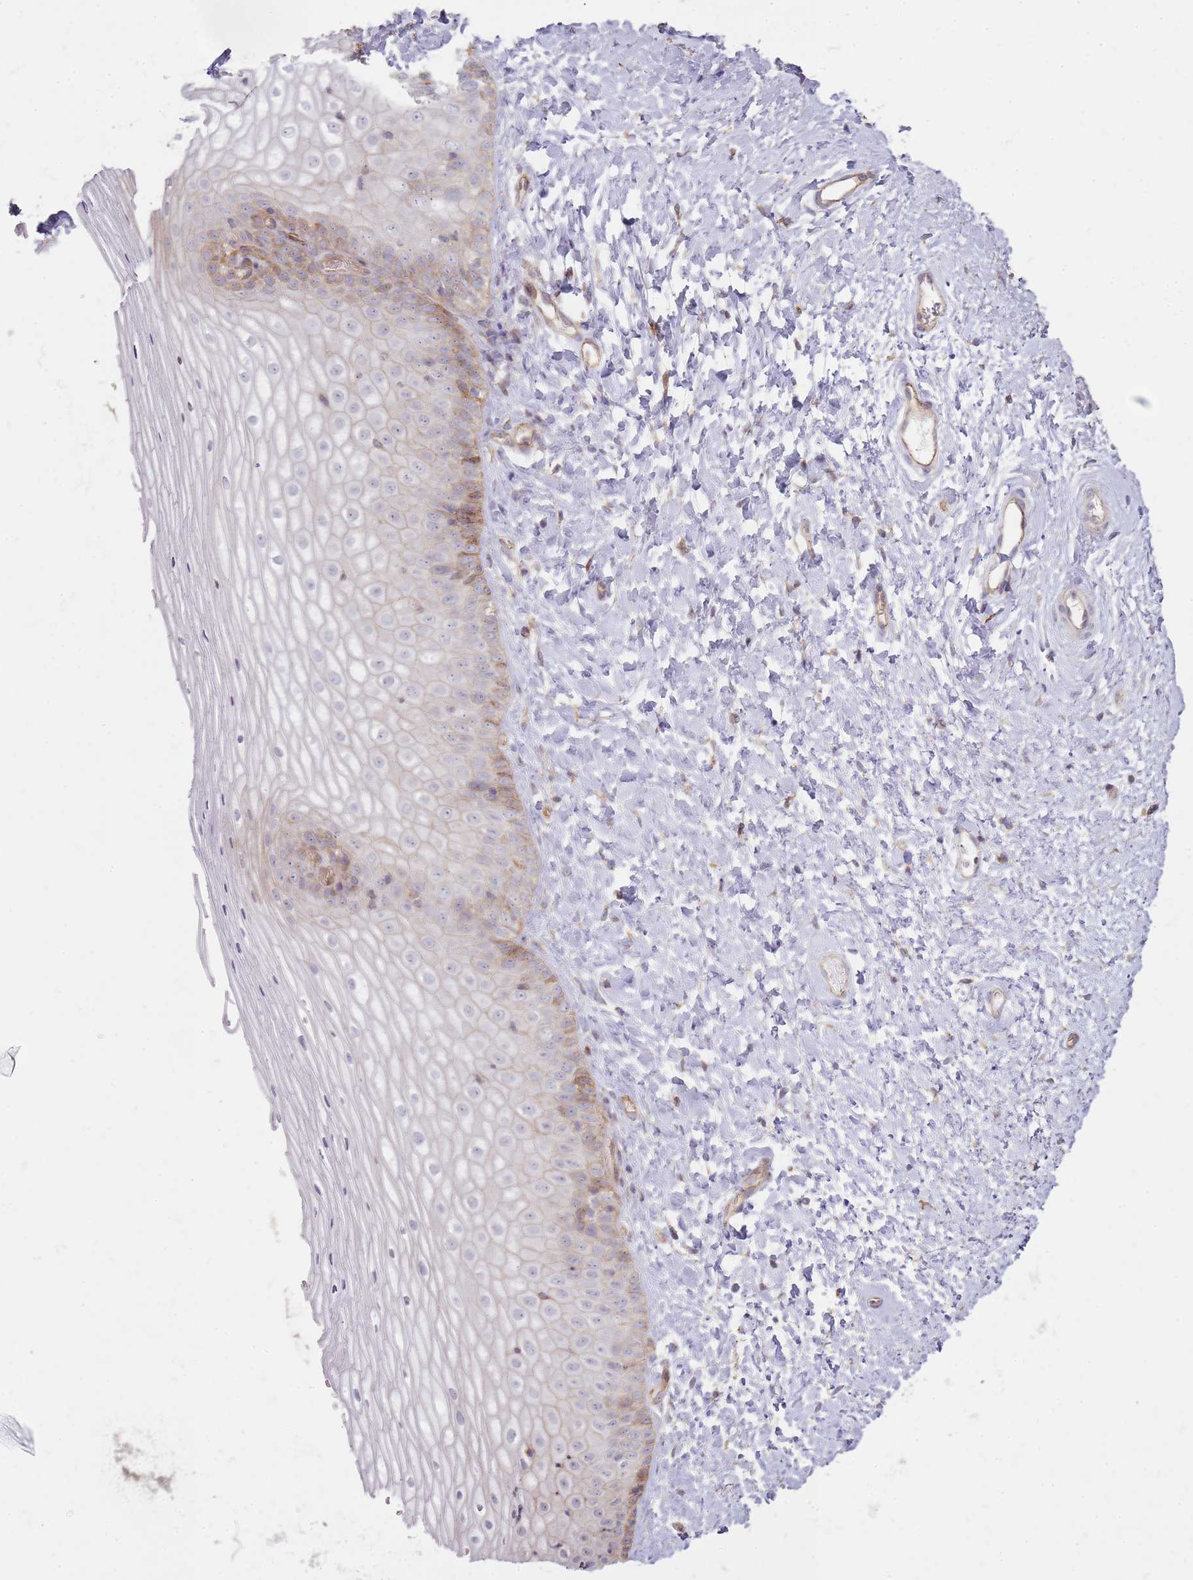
{"staining": {"intensity": "moderate", "quantity": "<25%", "location": "cytoplasmic/membranous"}, "tissue": "vagina", "cell_type": "Squamous epithelial cells", "image_type": "normal", "snomed": [{"axis": "morphology", "description": "Normal tissue, NOS"}, {"axis": "topography", "description": "Vagina"}], "caption": "The micrograph displays immunohistochemical staining of normal vagina. There is moderate cytoplasmic/membranous expression is seen in about <25% of squamous epithelial cells.", "gene": "GRAP", "patient": {"sex": "female", "age": 65}}